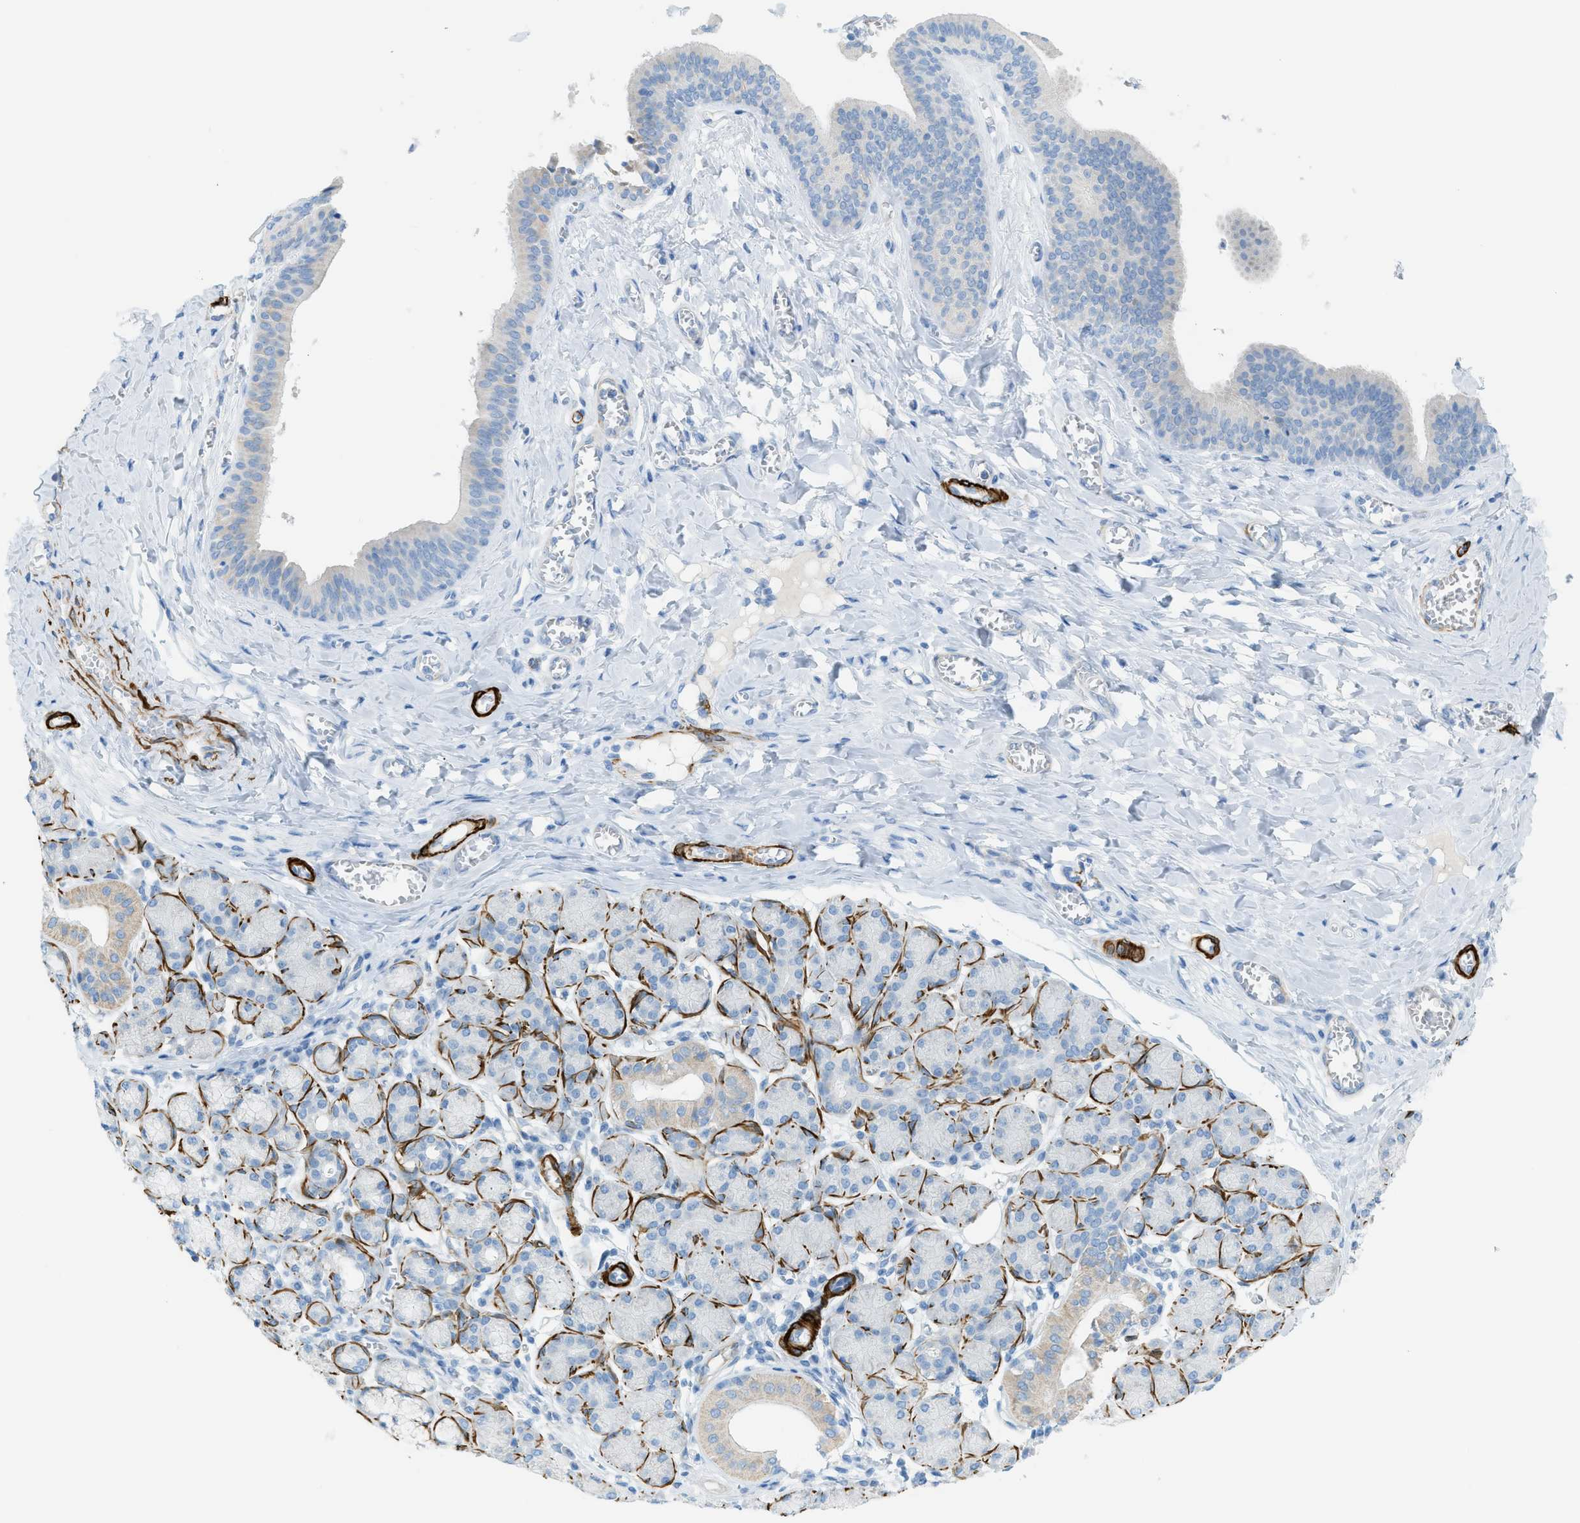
{"staining": {"intensity": "negative", "quantity": "none", "location": "none"}, "tissue": "salivary gland", "cell_type": "Glandular cells", "image_type": "normal", "snomed": [{"axis": "morphology", "description": "Normal tissue, NOS"}, {"axis": "morphology", "description": "Inflammation, NOS"}, {"axis": "topography", "description": "Lymph node"}, {"axis": "topography", "description": "Salivary gland"}], "caption": "Glandular cells show no significant staining in unremarkable salivary gland.", "gene": "MYH11", "patient": {"sex": "male", "age": 3}}